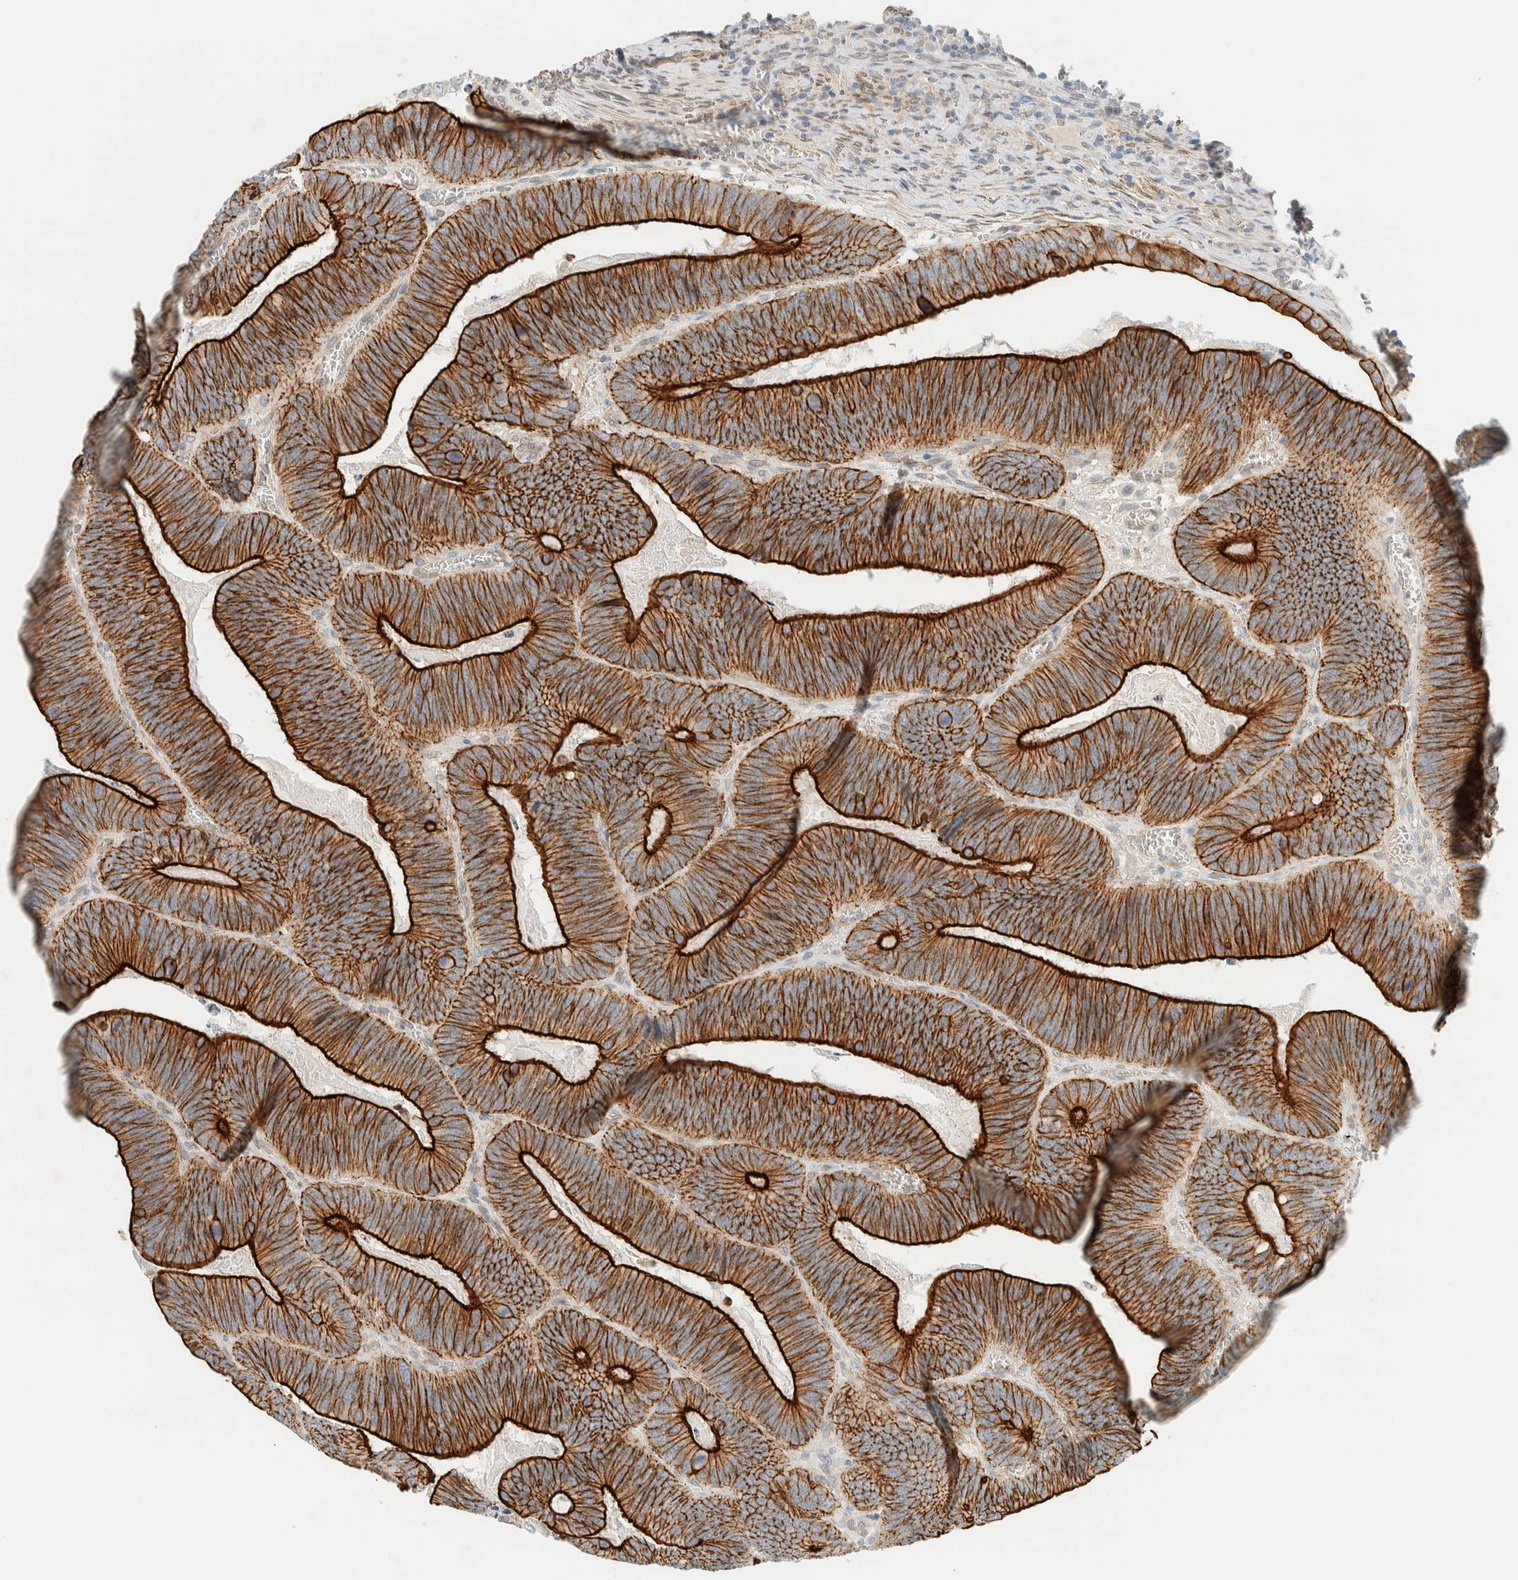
{"staining": {"intensity": "strong", "quantity": ">75%", "location": "cytoplasmic/membranous"}, "tissue": "colorectal cancer", "cell_type": "Tumor cells", "image_type": "cancer", "snomed": [{"axis": "morphology", "description": "Inflammation, NOS"}, {"axis": "morphology", "description": "Adenocarcinoma, NOS"}, {"axis": "topography", "description": "Colon"}], "caption": "Brown immunohistochemical staining in colorectal adenocarcinoma reveals strong cytoplasmic/membranous positivity in about >75% of tumor cells.", "gene": "C1QTNF12", "patient": {"sex": "male", "age": 72}}